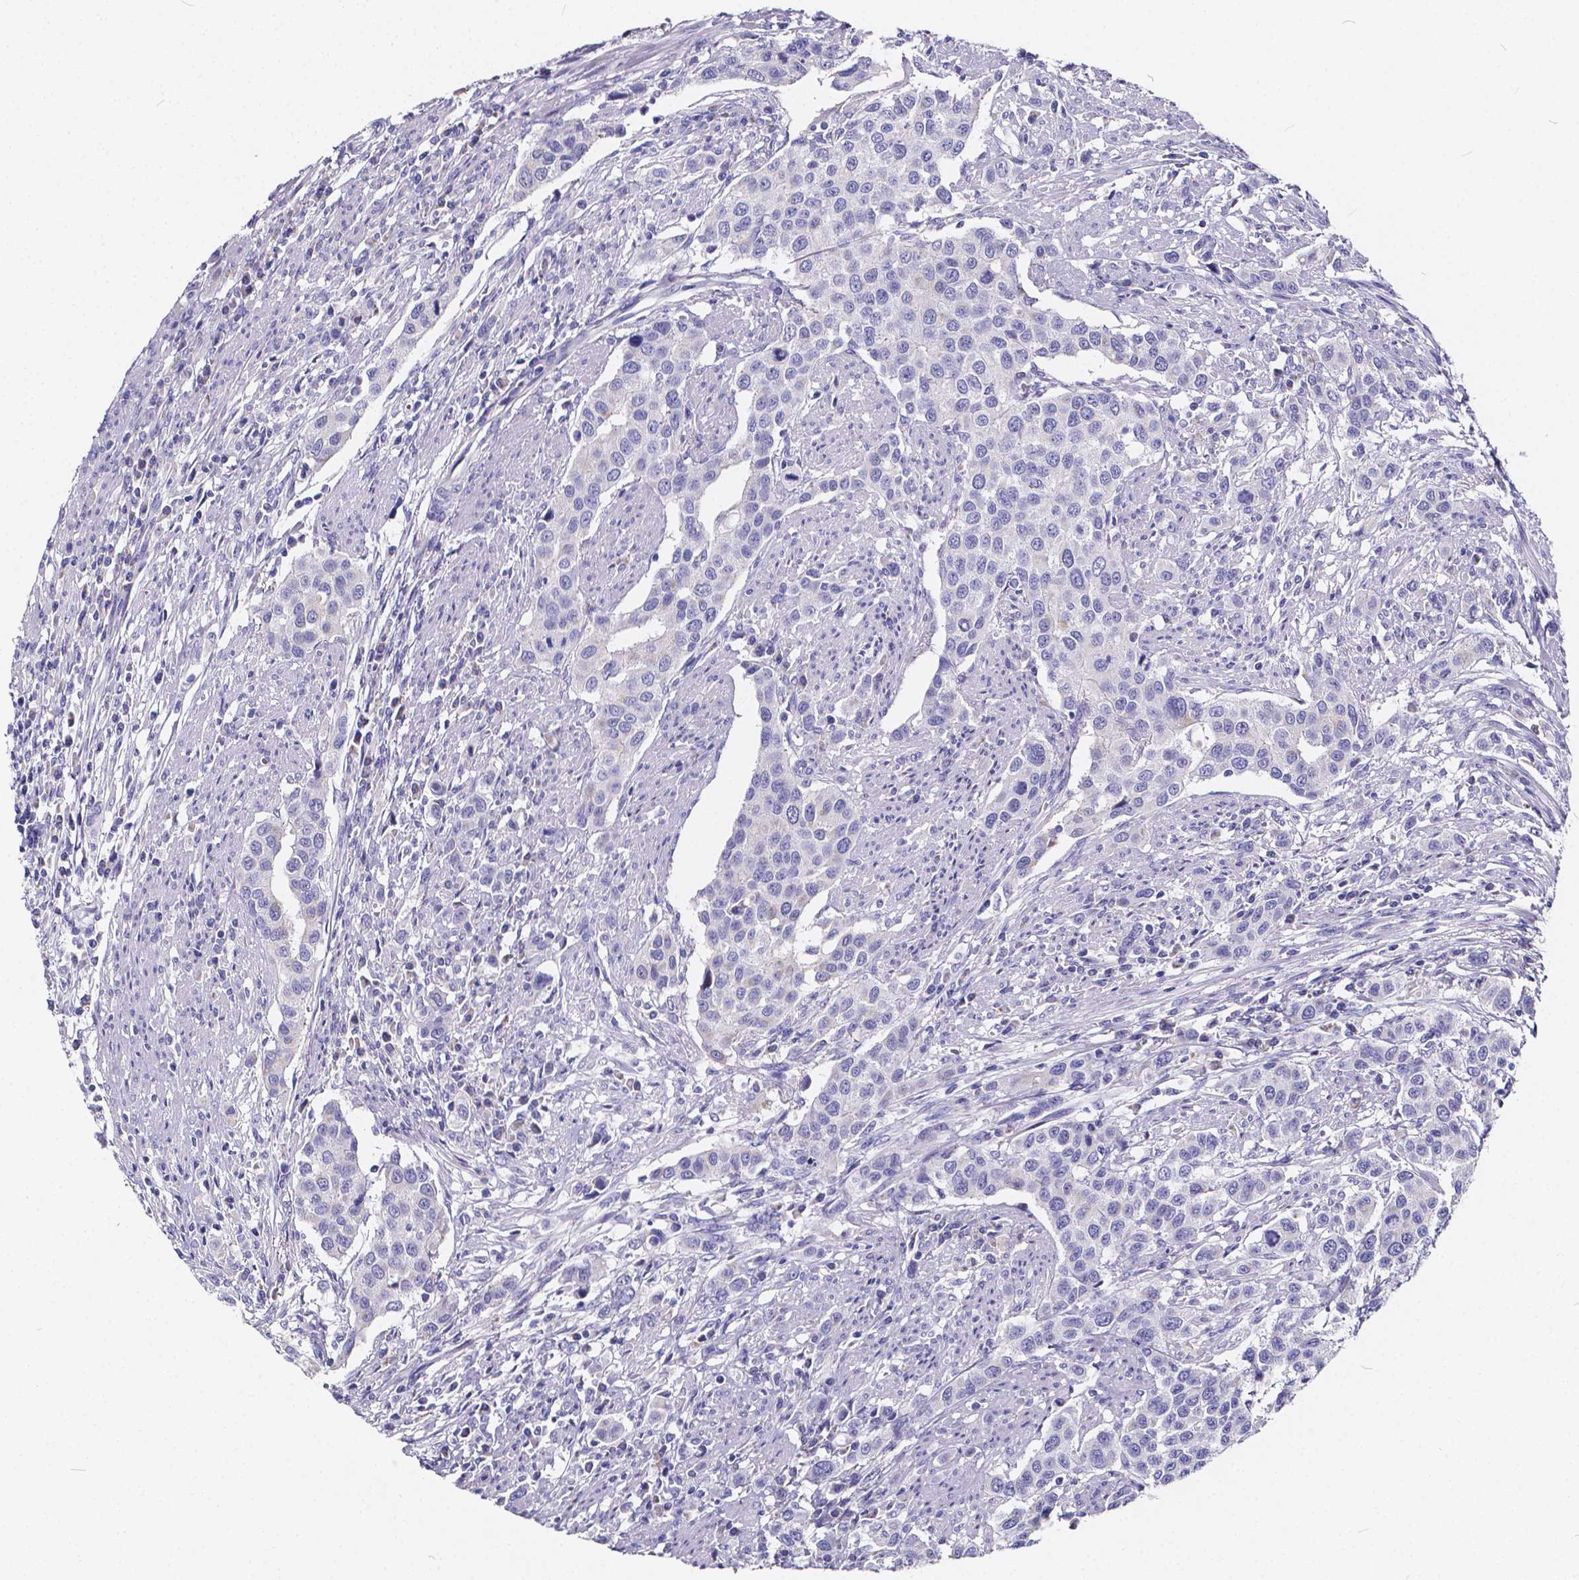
{"staining": {"intensity": "negative", "quantity": "none", "location": "none"}, "tissue": "urothelial cancer", "cell_type": "Tumor cells", "image_type": "cancer", "snomed": [{"axis": "morphology", "description": "Urothelial carcinoma, High grade"}, {"axis": "topography", "description": "Urinary bladder"}], "caption": "The micrograph exhibits no staining of tumor cells in urothelial carcinoma (high-grade).", "gene": "SPEF2", "patient": {"sex": "female", "age": 58}}